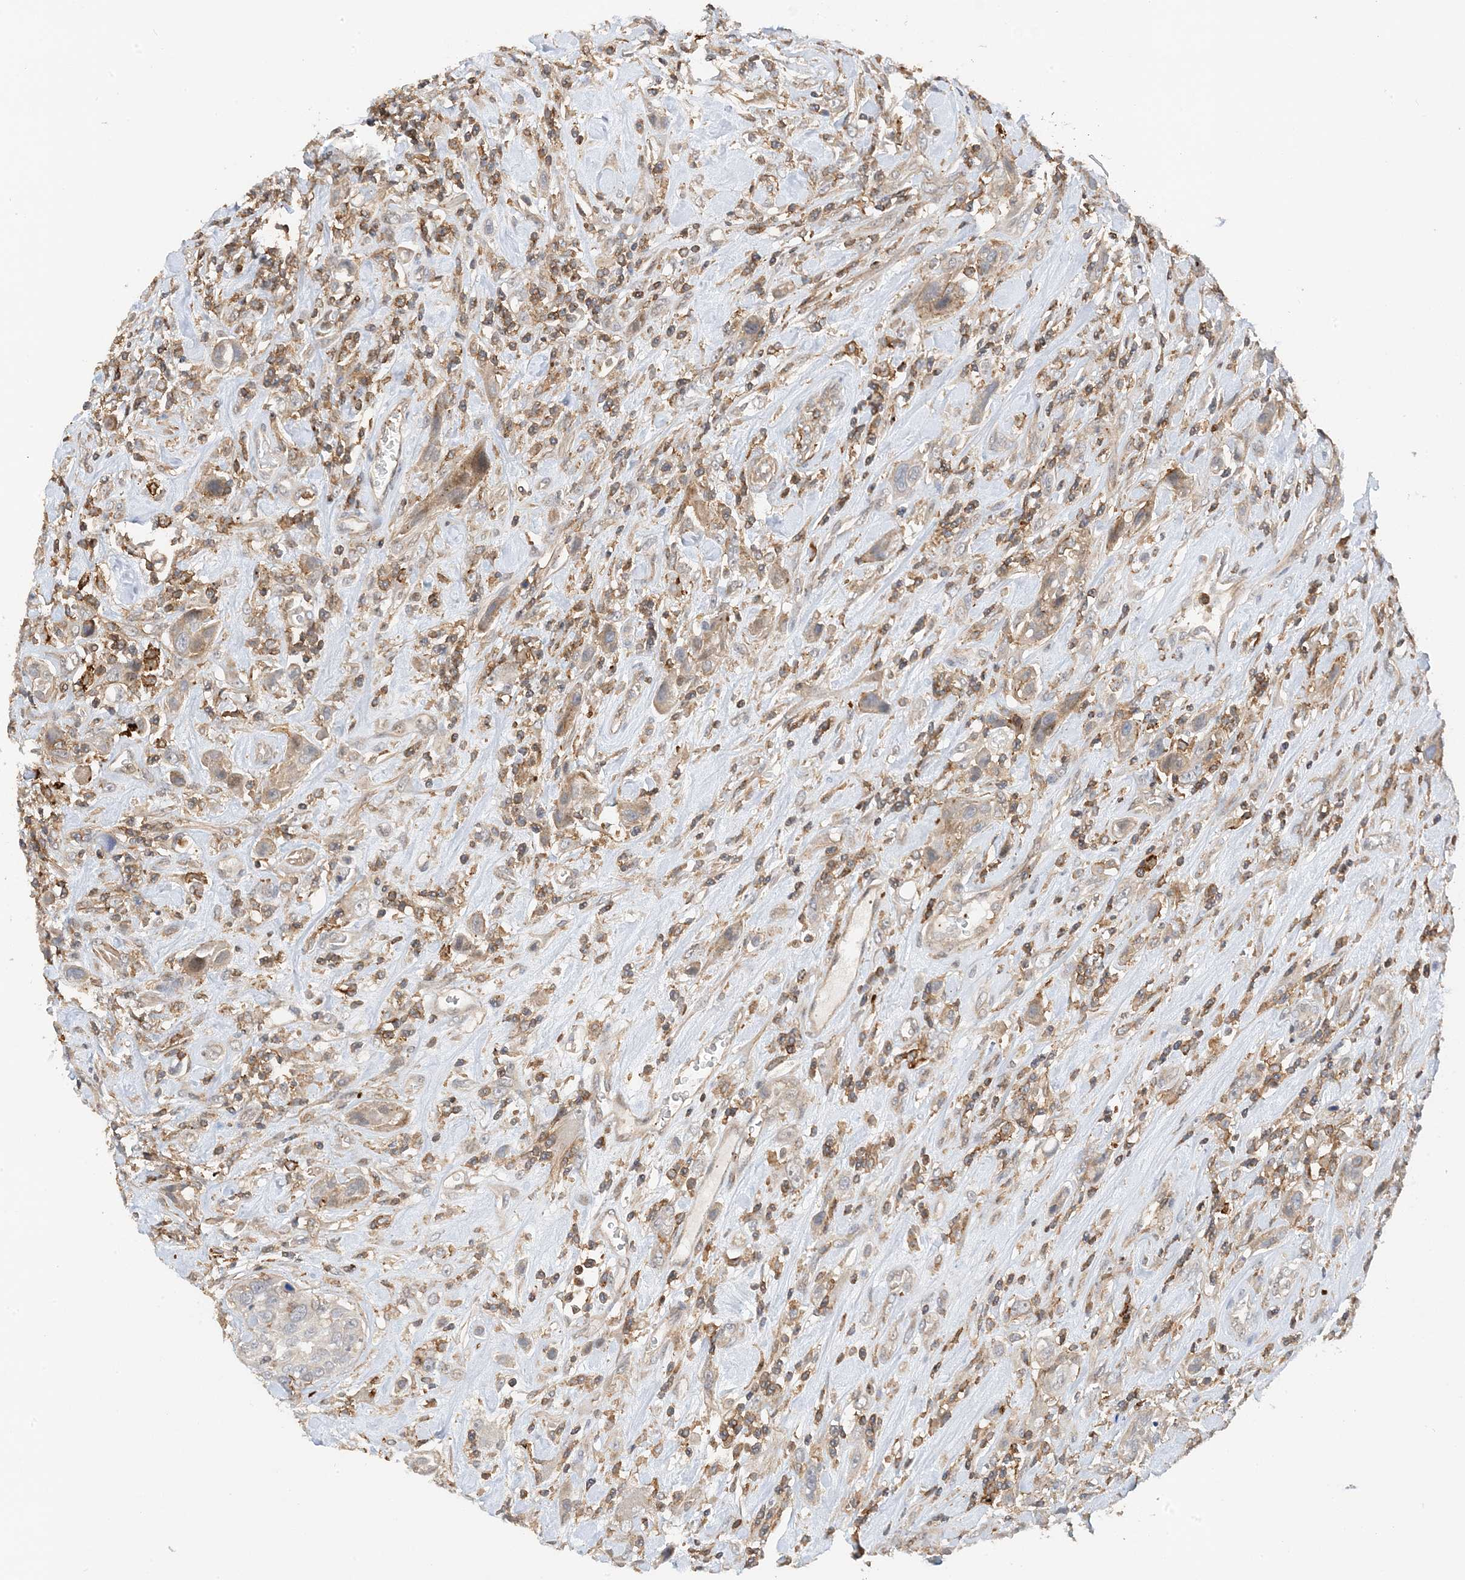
{"staining": {"intensity": "weak", "quantity": "<25%", "location": "cytoplasmic/membranous"}, "tissue": "urothelial cancer", "cell_type": "Tumor cells", "image_type": "cancer", "snomed": [{"axis": "morphology", "description": "Urothelial carcinoma, High grade"}, {"axis": "topography", "description": "Urinary bladder"}], "caption": "Urothelial carcinoma (high-grade) was stained to show a protein in brown. There is no significant positivity in tumor cells.", "gene": "TATDN3", "patient": {"sex": "male", "age": 50}}